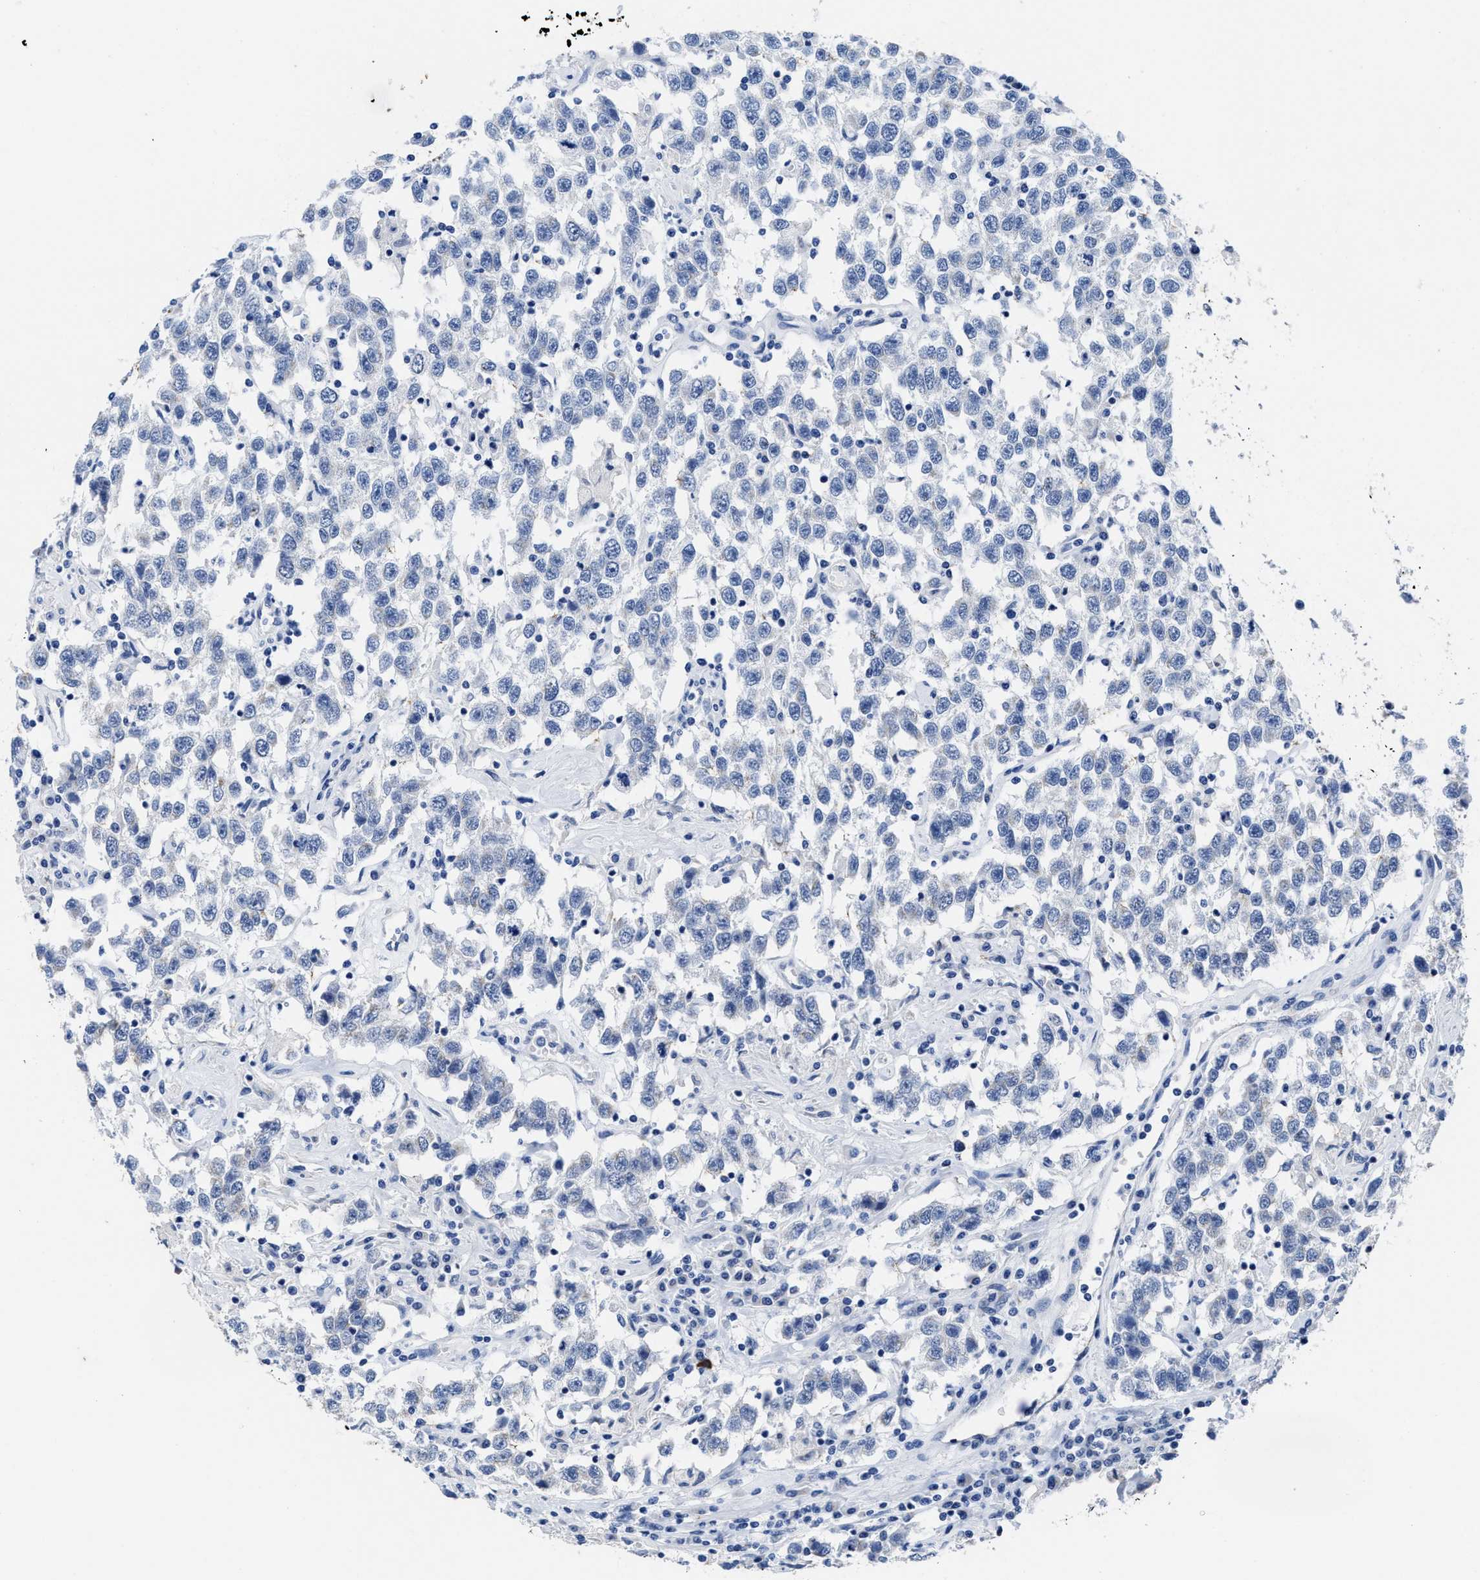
{"staining": {"intensity": "negative", "quantity": "none", "location": "none"}, "tissue": "testis cancer", "cell_type": "Tumor cells", "image_type": "cancer", "snomed": [{"axis": "morphology", "description": "Seminoma, NOS"}, {"axis": "topography", "description": "Testis"}], "caption": "IHC photomicrograph of neoplastic tissue: testis cancer (seminoma) stained with DAB reveals no significant protein positivity in tumor cells.", "gene": "HOOK1", "patient": {"sex": "male", "age": 41}}